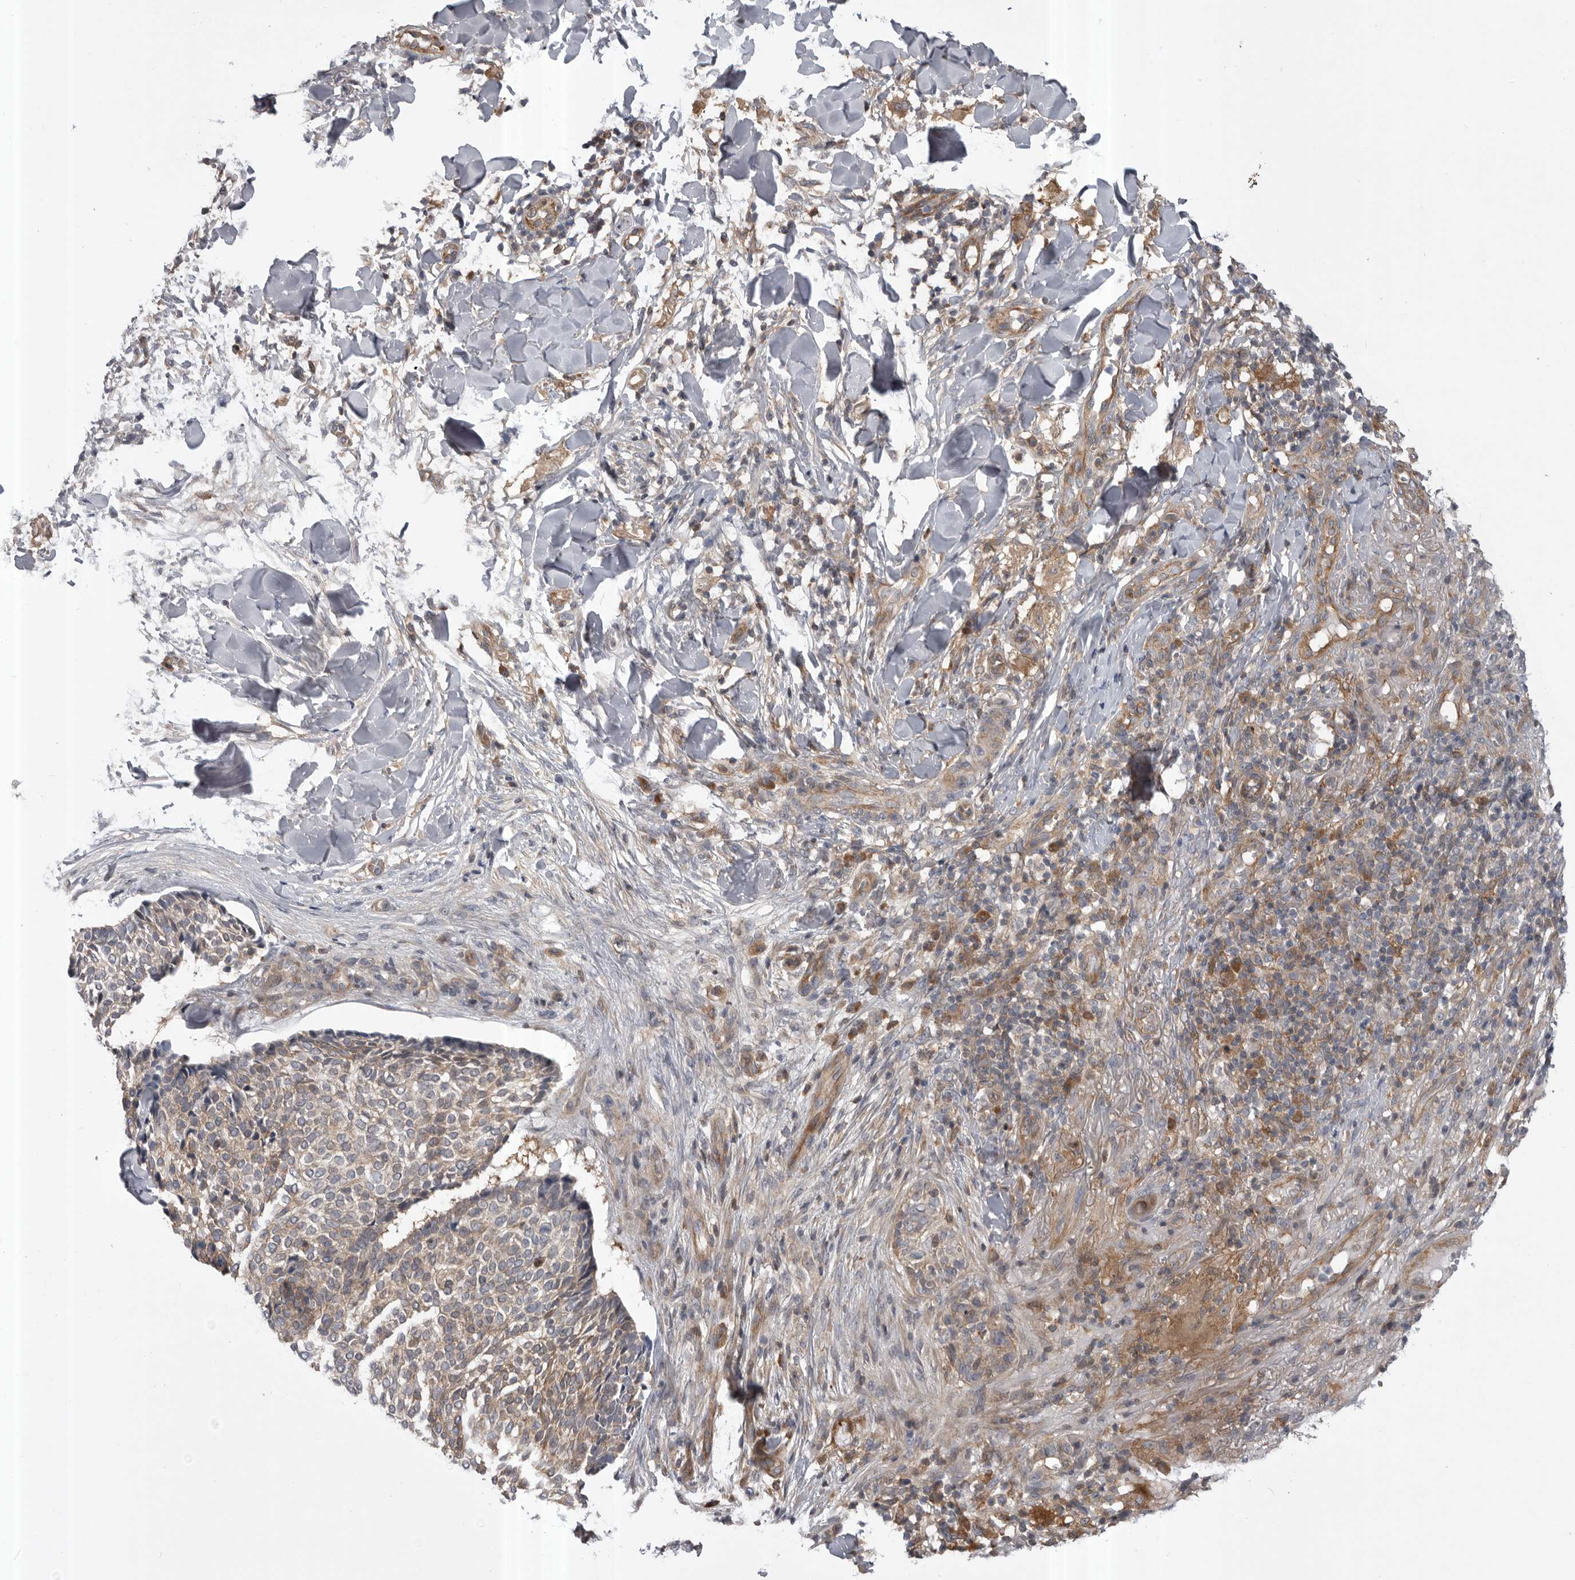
{"staining": {"intensity": "weak", "quantity": "<25%", "location": "cytoplasmic/membranous"}, "tissue": "skin cancer", "cell_type": "Tumor cells", "image_type": "cancer", "snomed": [{"axis": "morphology", "description": "Normal tissue, NOS"}, {"axis": "morphology", "description": "Basal cell carcinoma"}, {"axis": "topography", "description": "Skin"}], "caption": "Immunohistochemical staining of skin cancer demonstrates no significant staining in tumor cells.", "gene": "RAB3GAP2", "patient": {"sex": "male", "age": 67}}